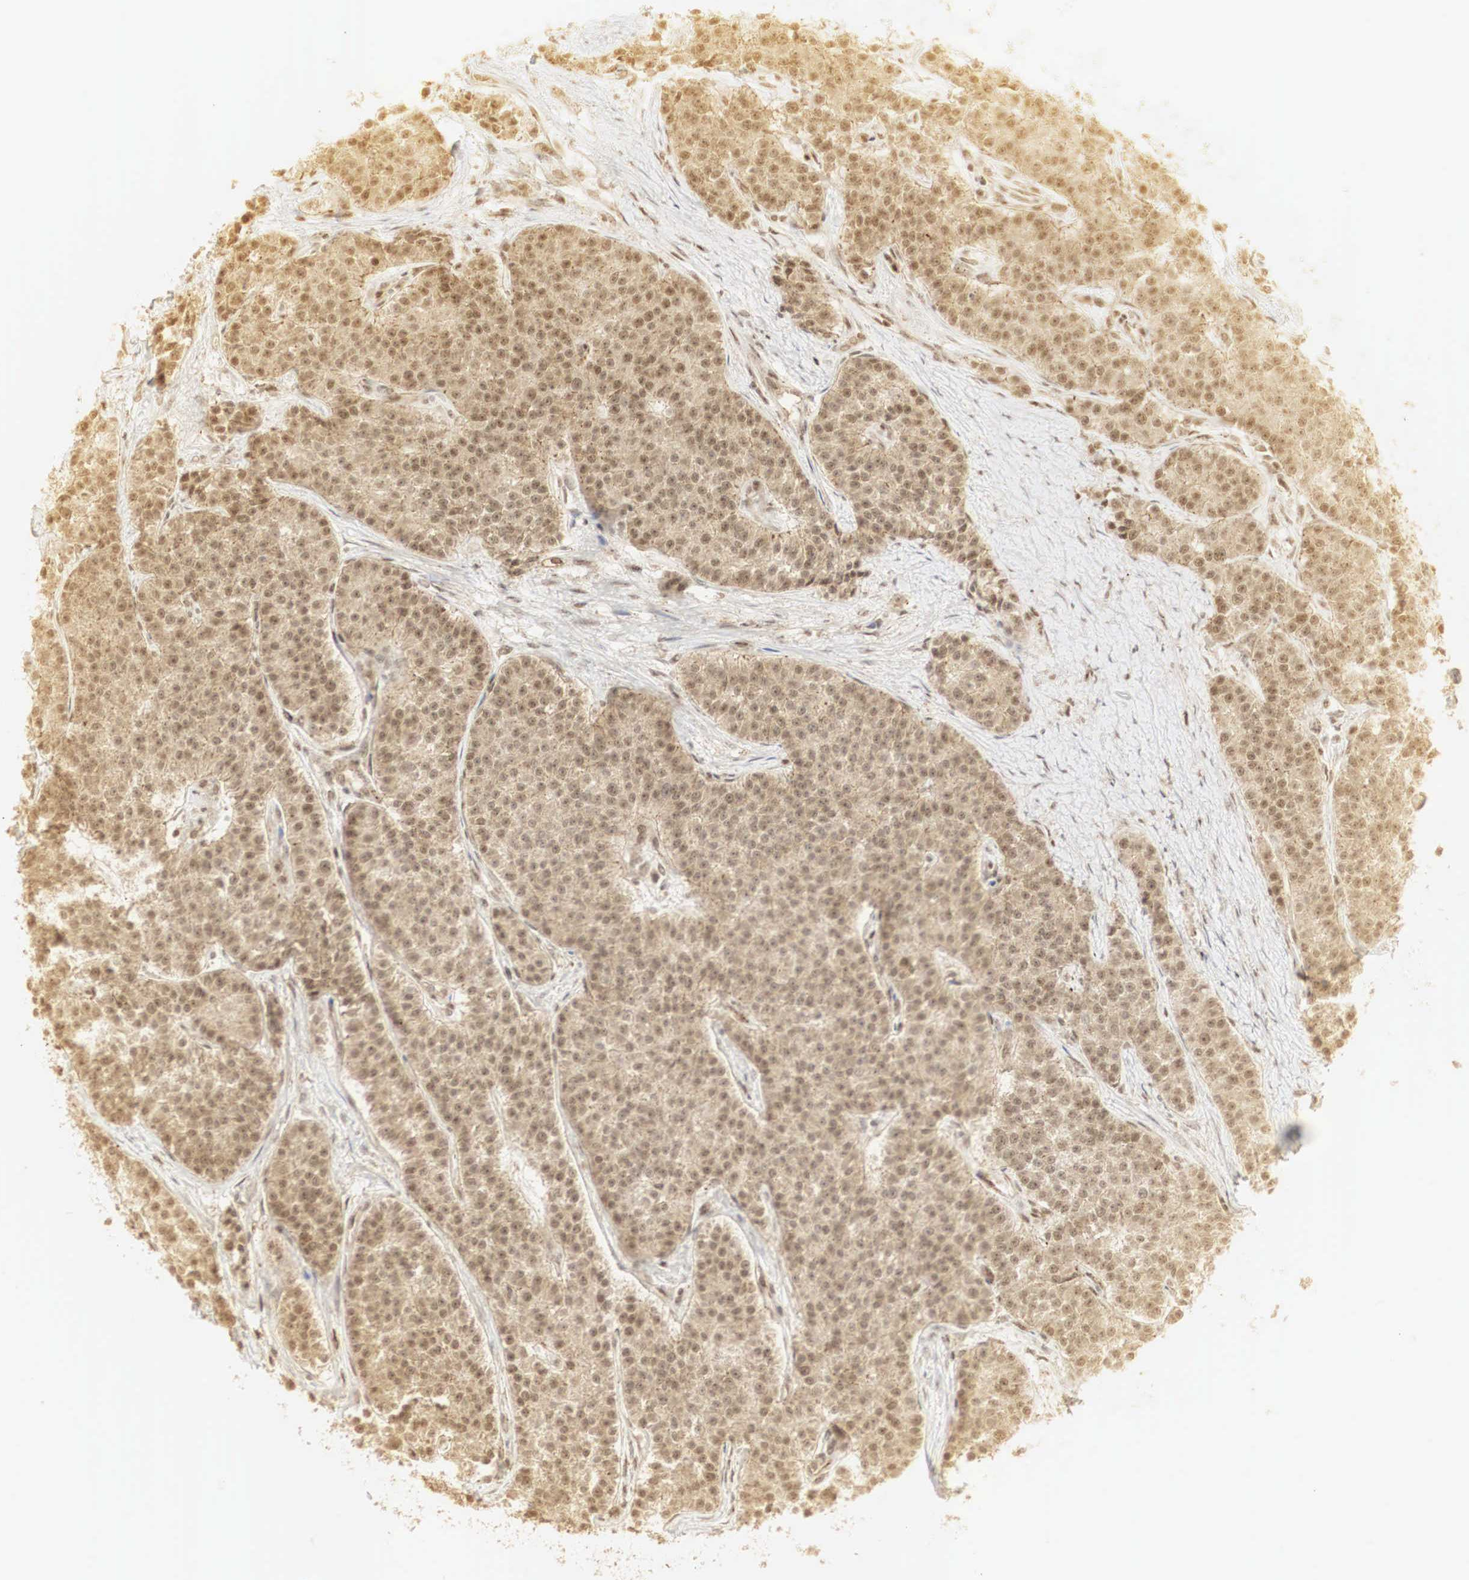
{"staining": {"intensity": "moderate", "quantity": ">75%", "location": "cytoplasmic/membranous,nuclear"}, "tissue": "carcinoid", "cell_type": "Tumor cells", "image_type": "cancer", "snomed": [{"axis": "morphology", "description": "Carcinoid, malignant, NOS"}, {"axis": "topography", "description": "Stomach"}], "caption": "This photomicrograph demonstrates immunohistochemistry (IHC) staining of malignant carcinoid, with medium moderate cytoplasmic/membranous and nuclear positivity in approximately >75% of tumor cells.", "gene": "RNF113A", "patient": {"sex": "female", "age": 76}}